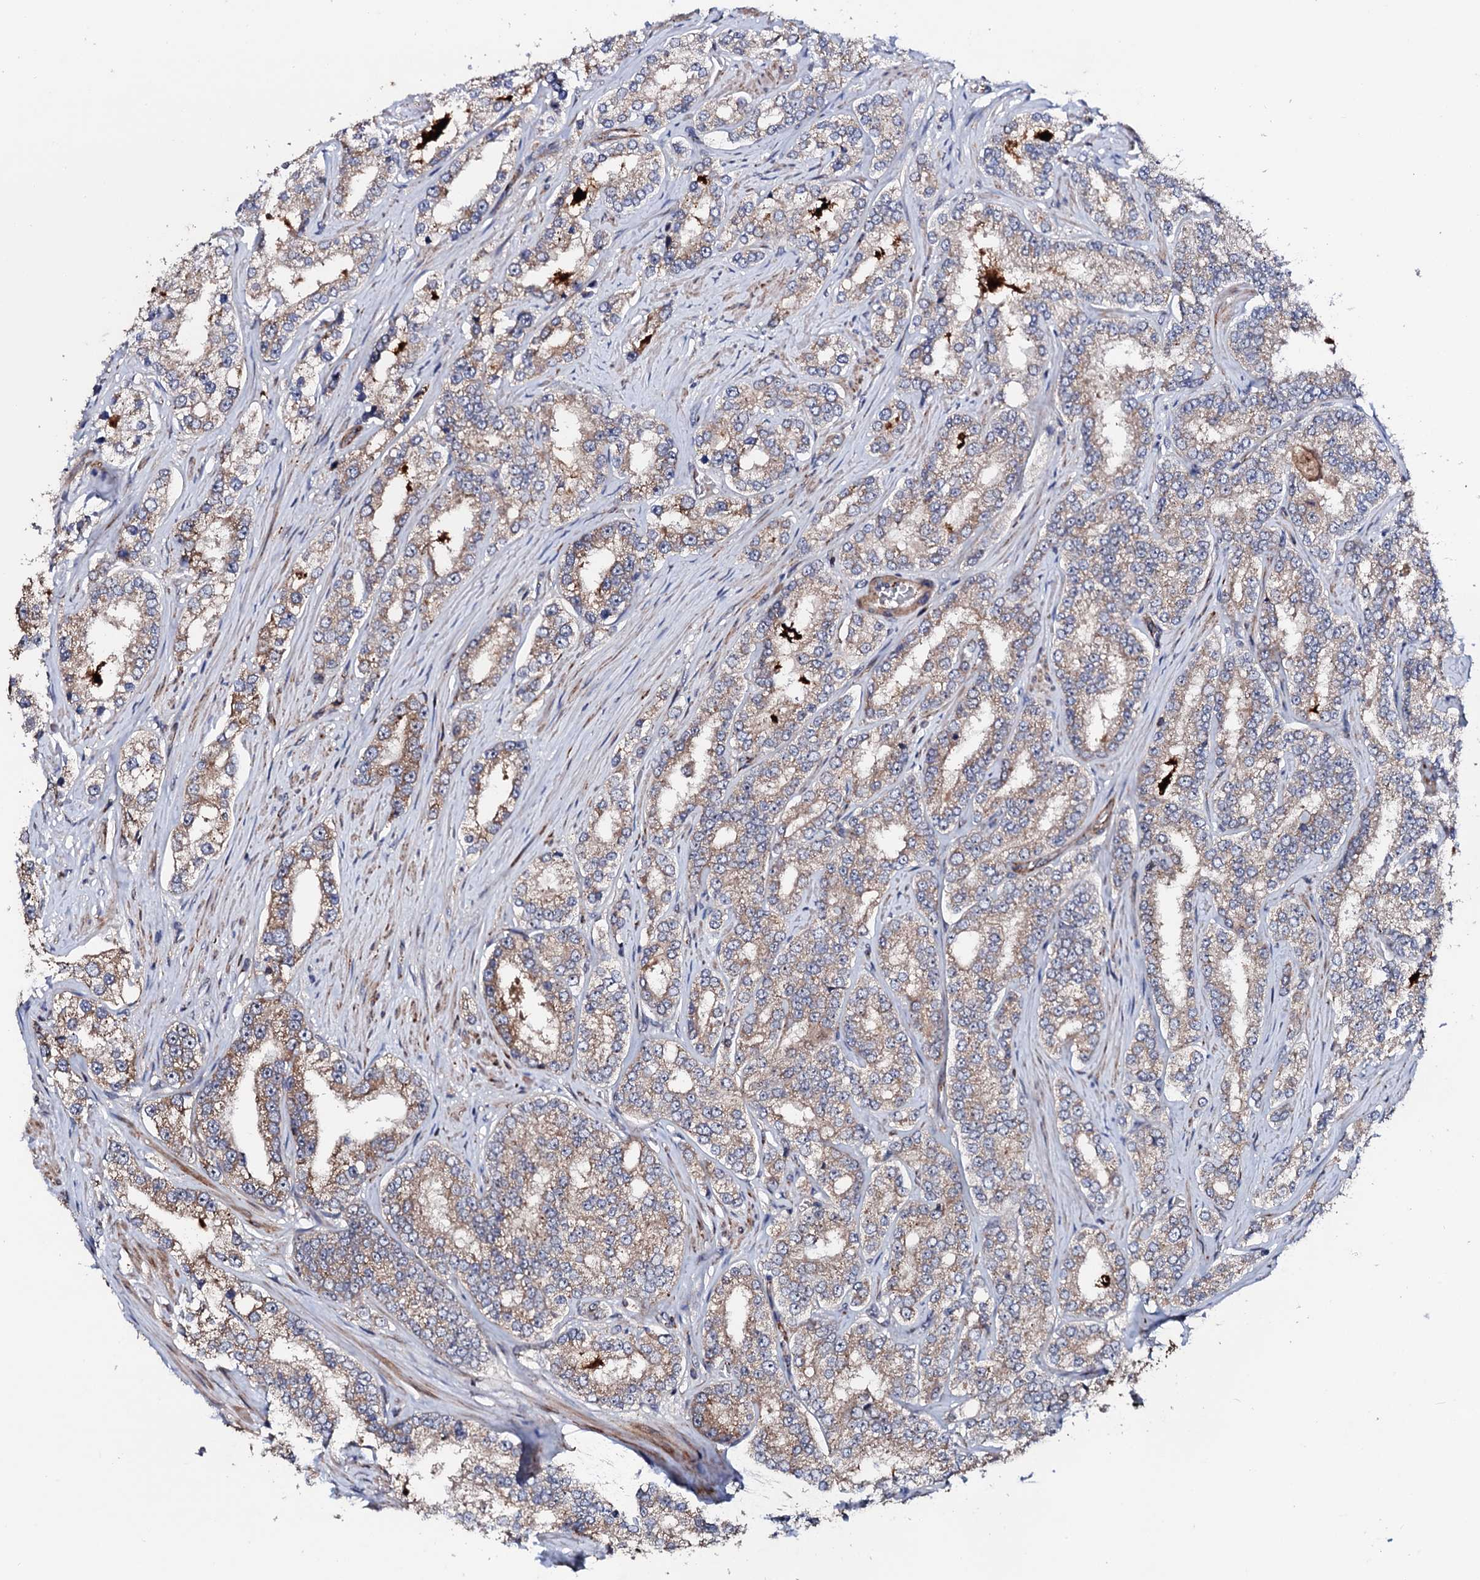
{"staining": {"intensity": "weak", "quantity": ">75%", "location": "cytoplasmic/membranous"}, "tissue": "prostate cancer", "cell_type": "Tumor cells", "image_type": "cancer", "snomed": [{"axis": "morphology", "description": "Normal tissue, NOS"}, {"axis": "morphology", "description": "Adenocarcinoma, High grade"}, {"axis": "topography", "description": "Prostate"}], "caption": "Protein staining of prostate adenocarcinoma (high-grade) tissue exhibits weak cytoplasmic/membranous staining in approximately >75% of tumor cells. (IHC, brightfield microscopy, high magnification).", "gene": "GTPBP4", "patient": {"sex": "male", "age": 83}}